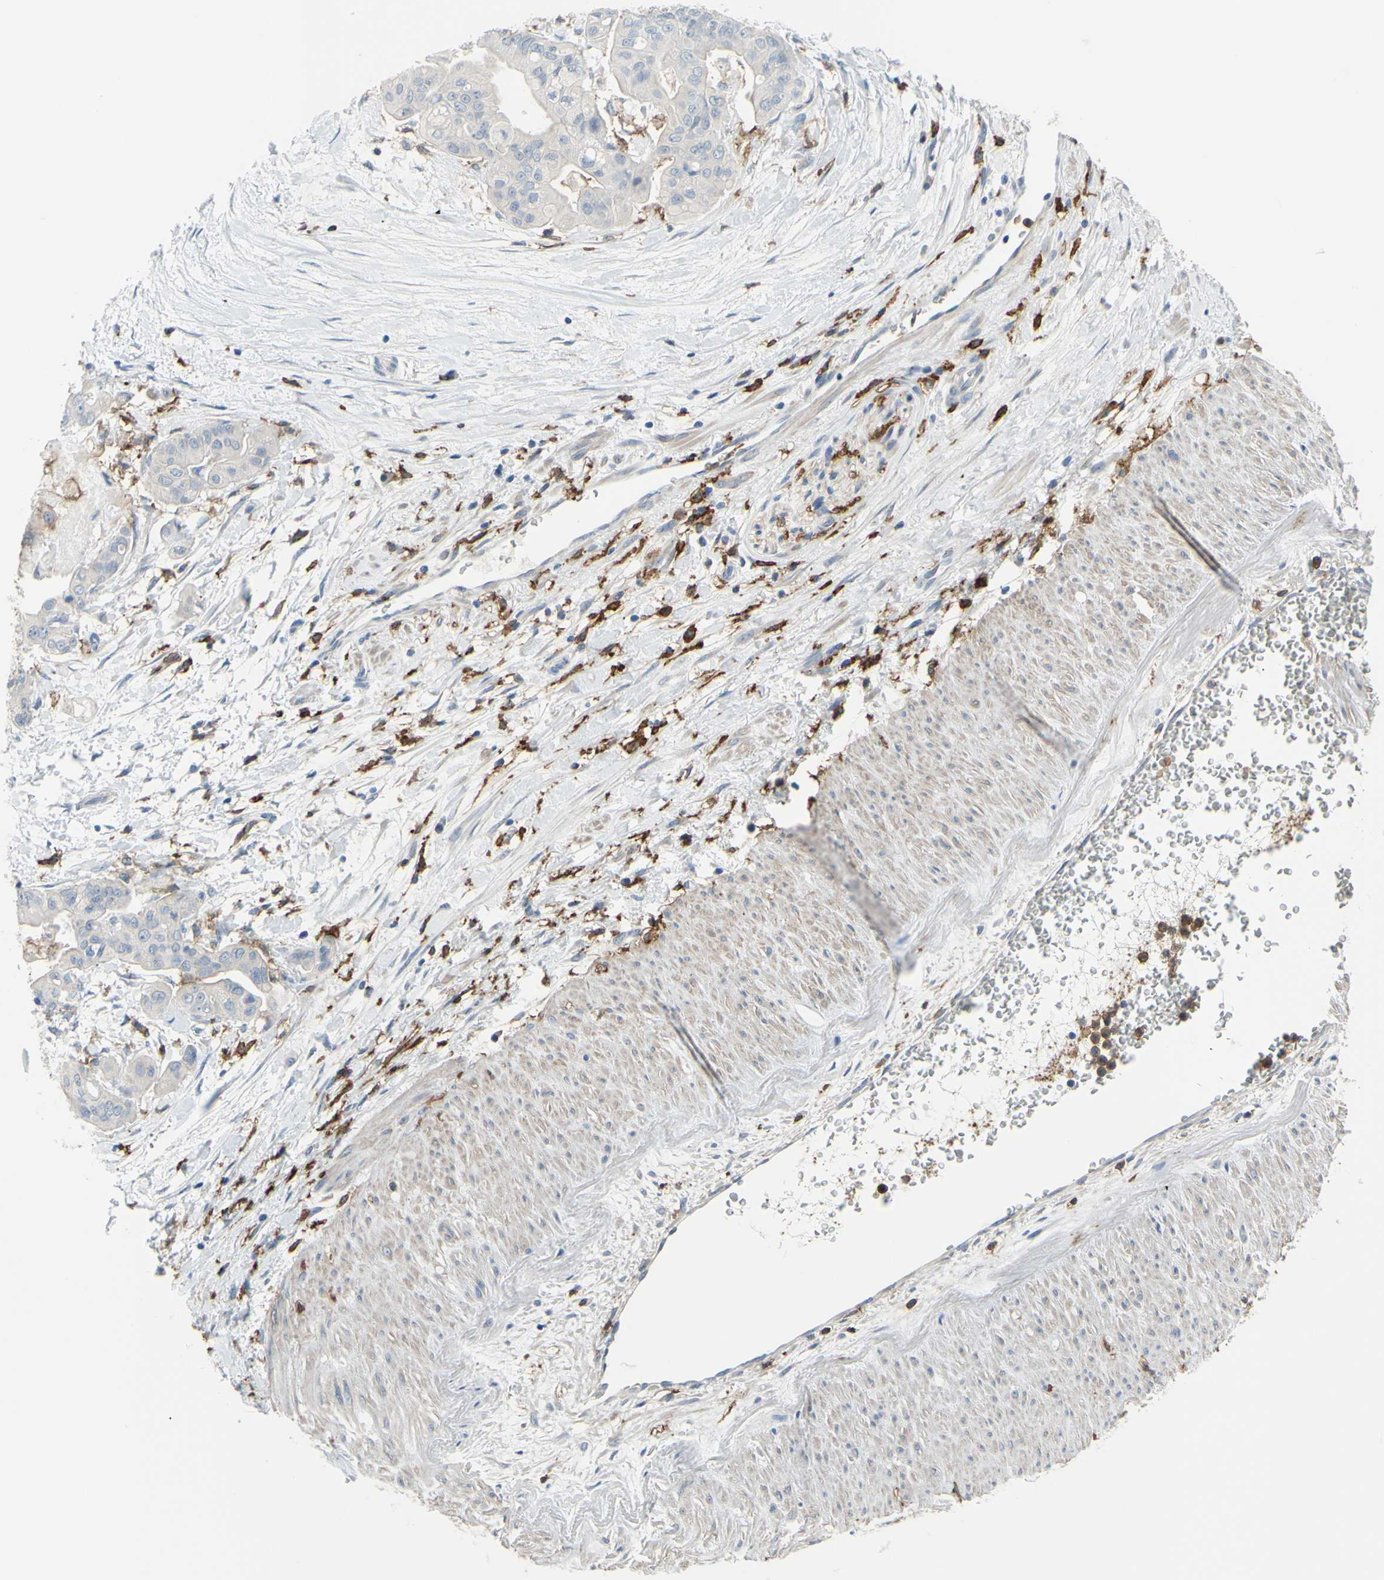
{"staining": {"intensity": "negative", "quantity": "none", "location": "none"}, "tissue": "pancreatic cancer", "cell_type": "Tumor cells", "image_type": "cancer", "snomed": [{"axis": "morphology", "description": "Adenocarcinoma, NOS"}, {"axis": "topography", "description": "Pancreas"}], "caption": "A high-resolution micrograph shows immunohistochemistry staining of pancreatic cancer (adenocarcinoma), which reveals no significant positivity in tumor cells.", "gene": "FCGR2A", "patient": {"sex": "female", "age": 75}}